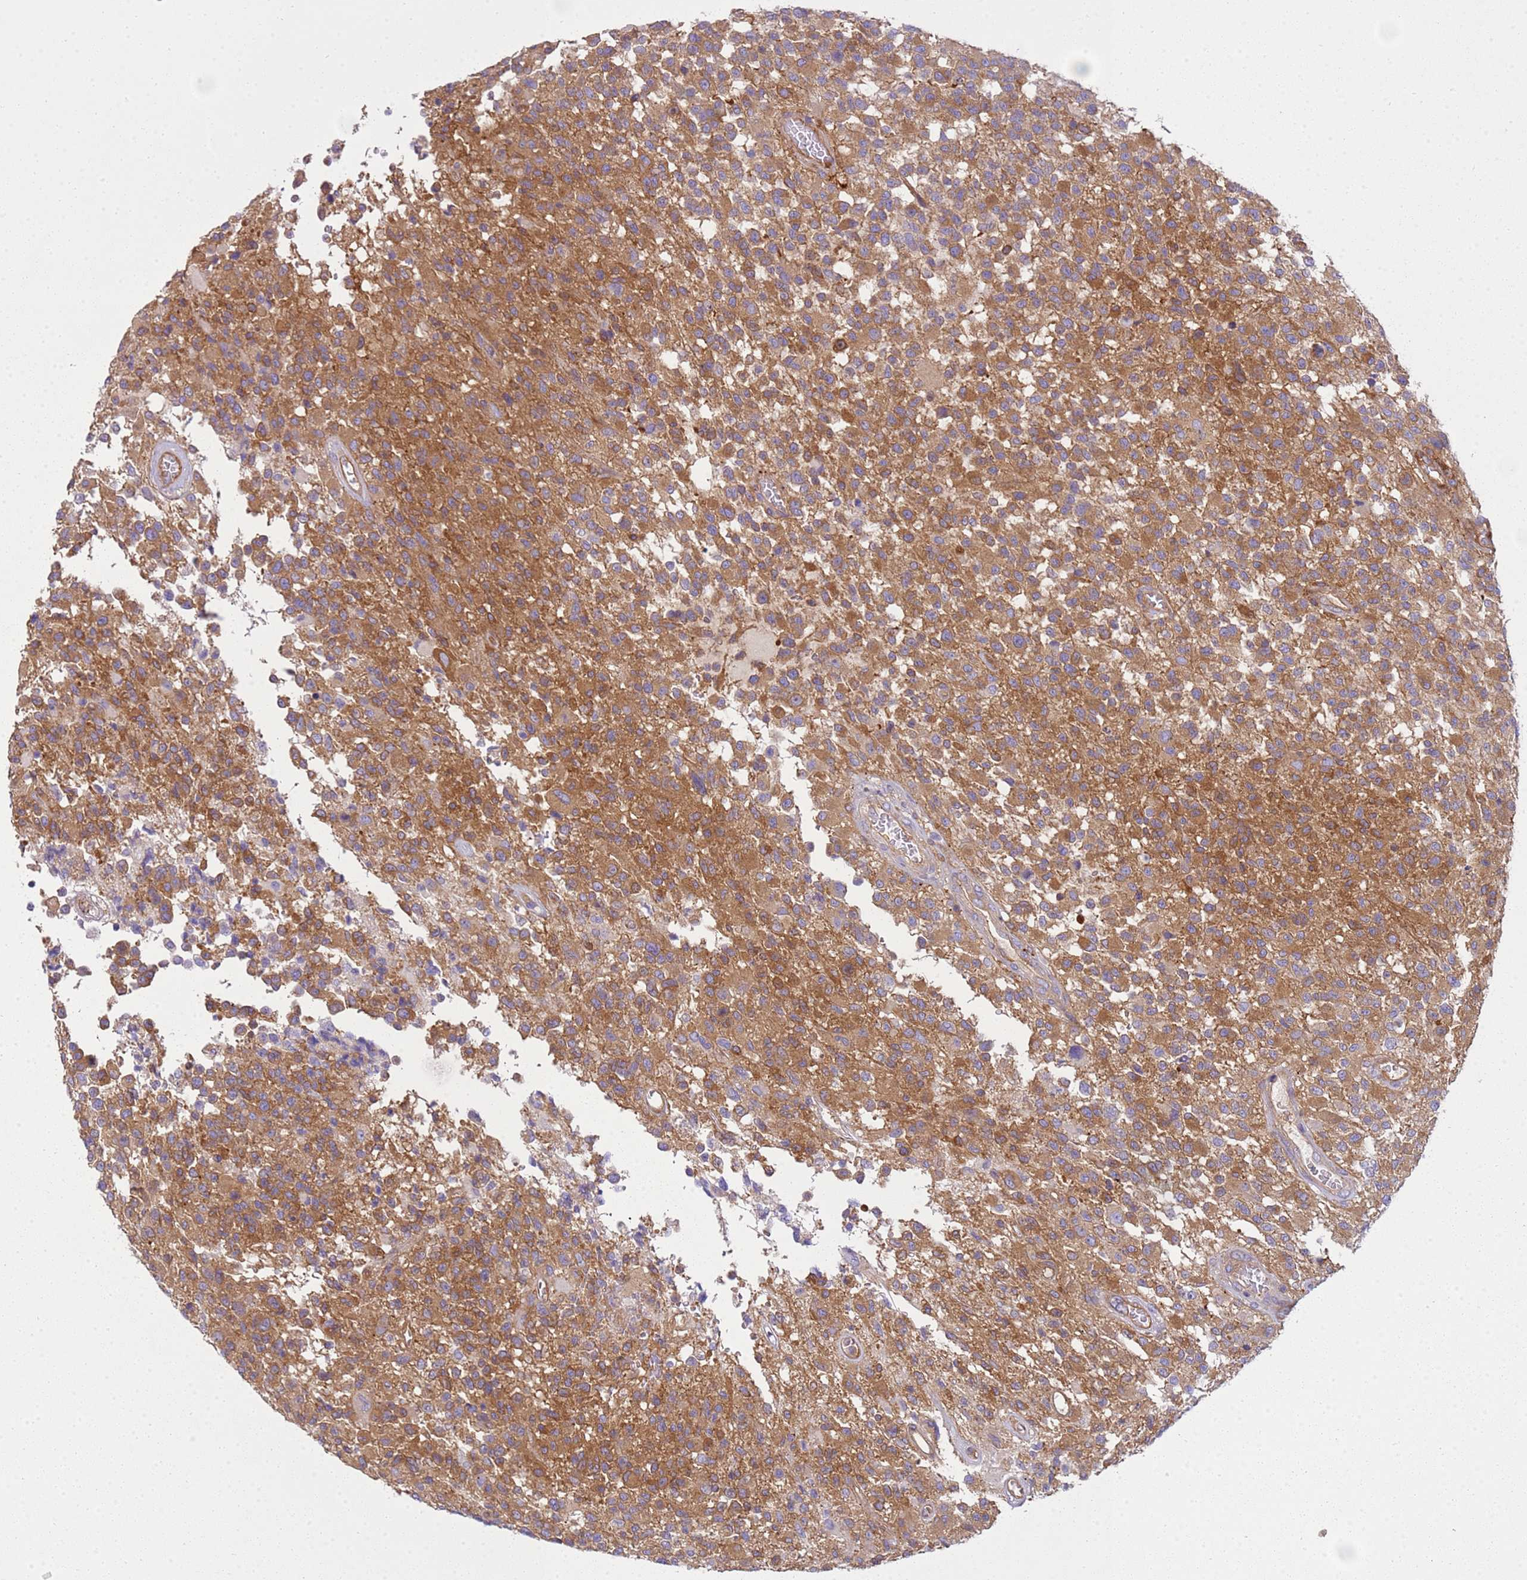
{"staining": {"intensity": "moderate", "quantity": ">75%", "location": "cytoplasmic/membranous"}, "tissue": "glioma", "cell_type": "Tumor cells", "image_type": "cancer", "snomed": [{"axis": "morphology", "description": "Glioma, malignant, High grade"}, {"axis": "morphology", "description": "Glioblastoma, NOS"}, {"axis": "topography", "description": "Brain"}], "caption": "Malignant high-grade glioma was stained to show a protein in brown. There is medium levels of moderate cytoplasmic/membranous expression in approximately >75% of tumor cells.", "gene": "SNX21", "patient": {"sex": "male", "age": 60}}